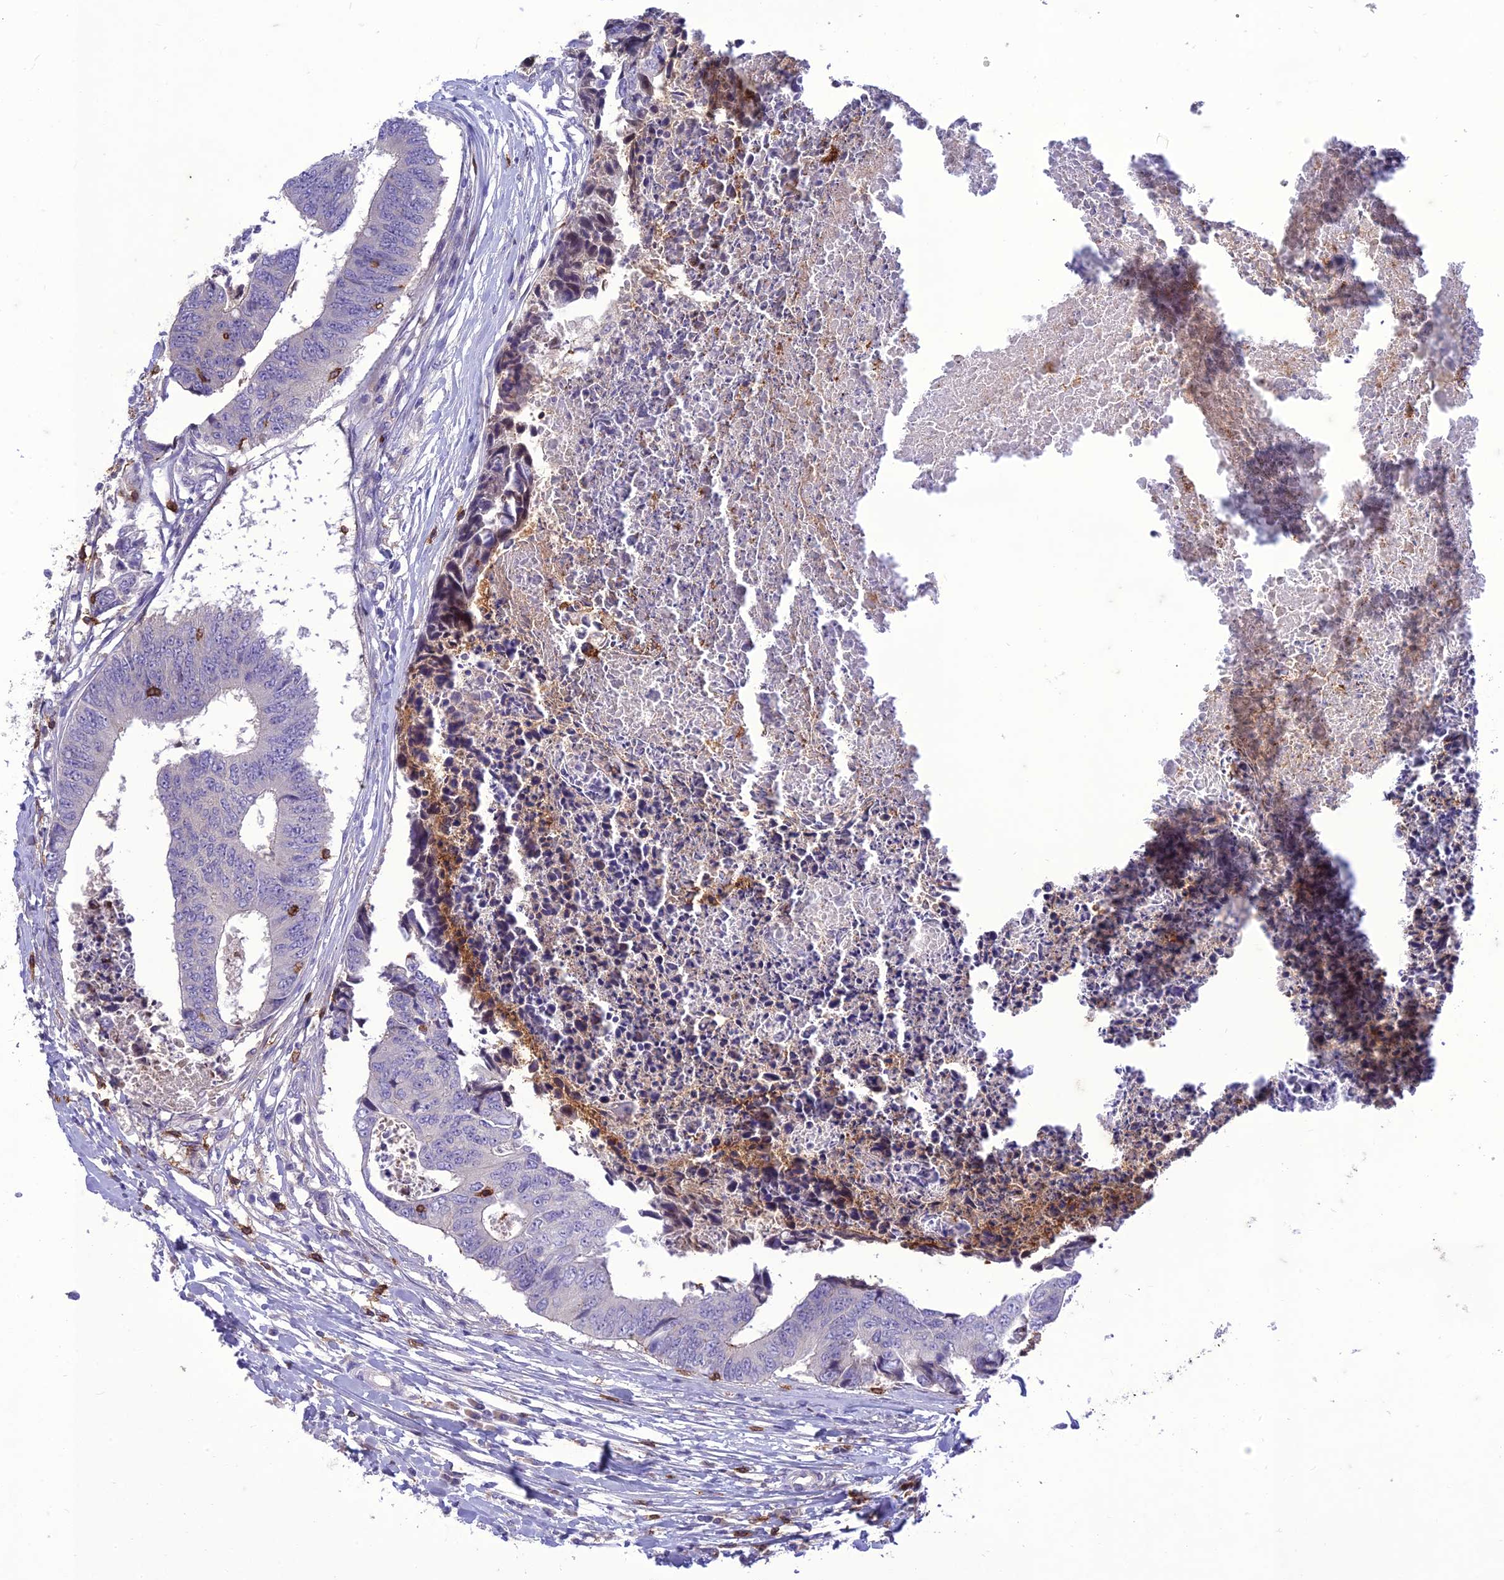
{"staining": {"intensity": "negative", "quantity": "none", "location": "none"}, "tissue": "colorectal cancer", "cell_type": "Tumor cells", "image_type": "cancer", "snomed": [{"axis": "morphology", "description": "Adenocarcinoma, NOS"}, {"axis": "topography", "description": "Rectum"}], "caption": "Immunohistochemical staining of colorectal adenocarcinoma displays no significant staining in tumor cells.", "gene": "ITGAE", "patient": {"sex": "male", "age": 84}}